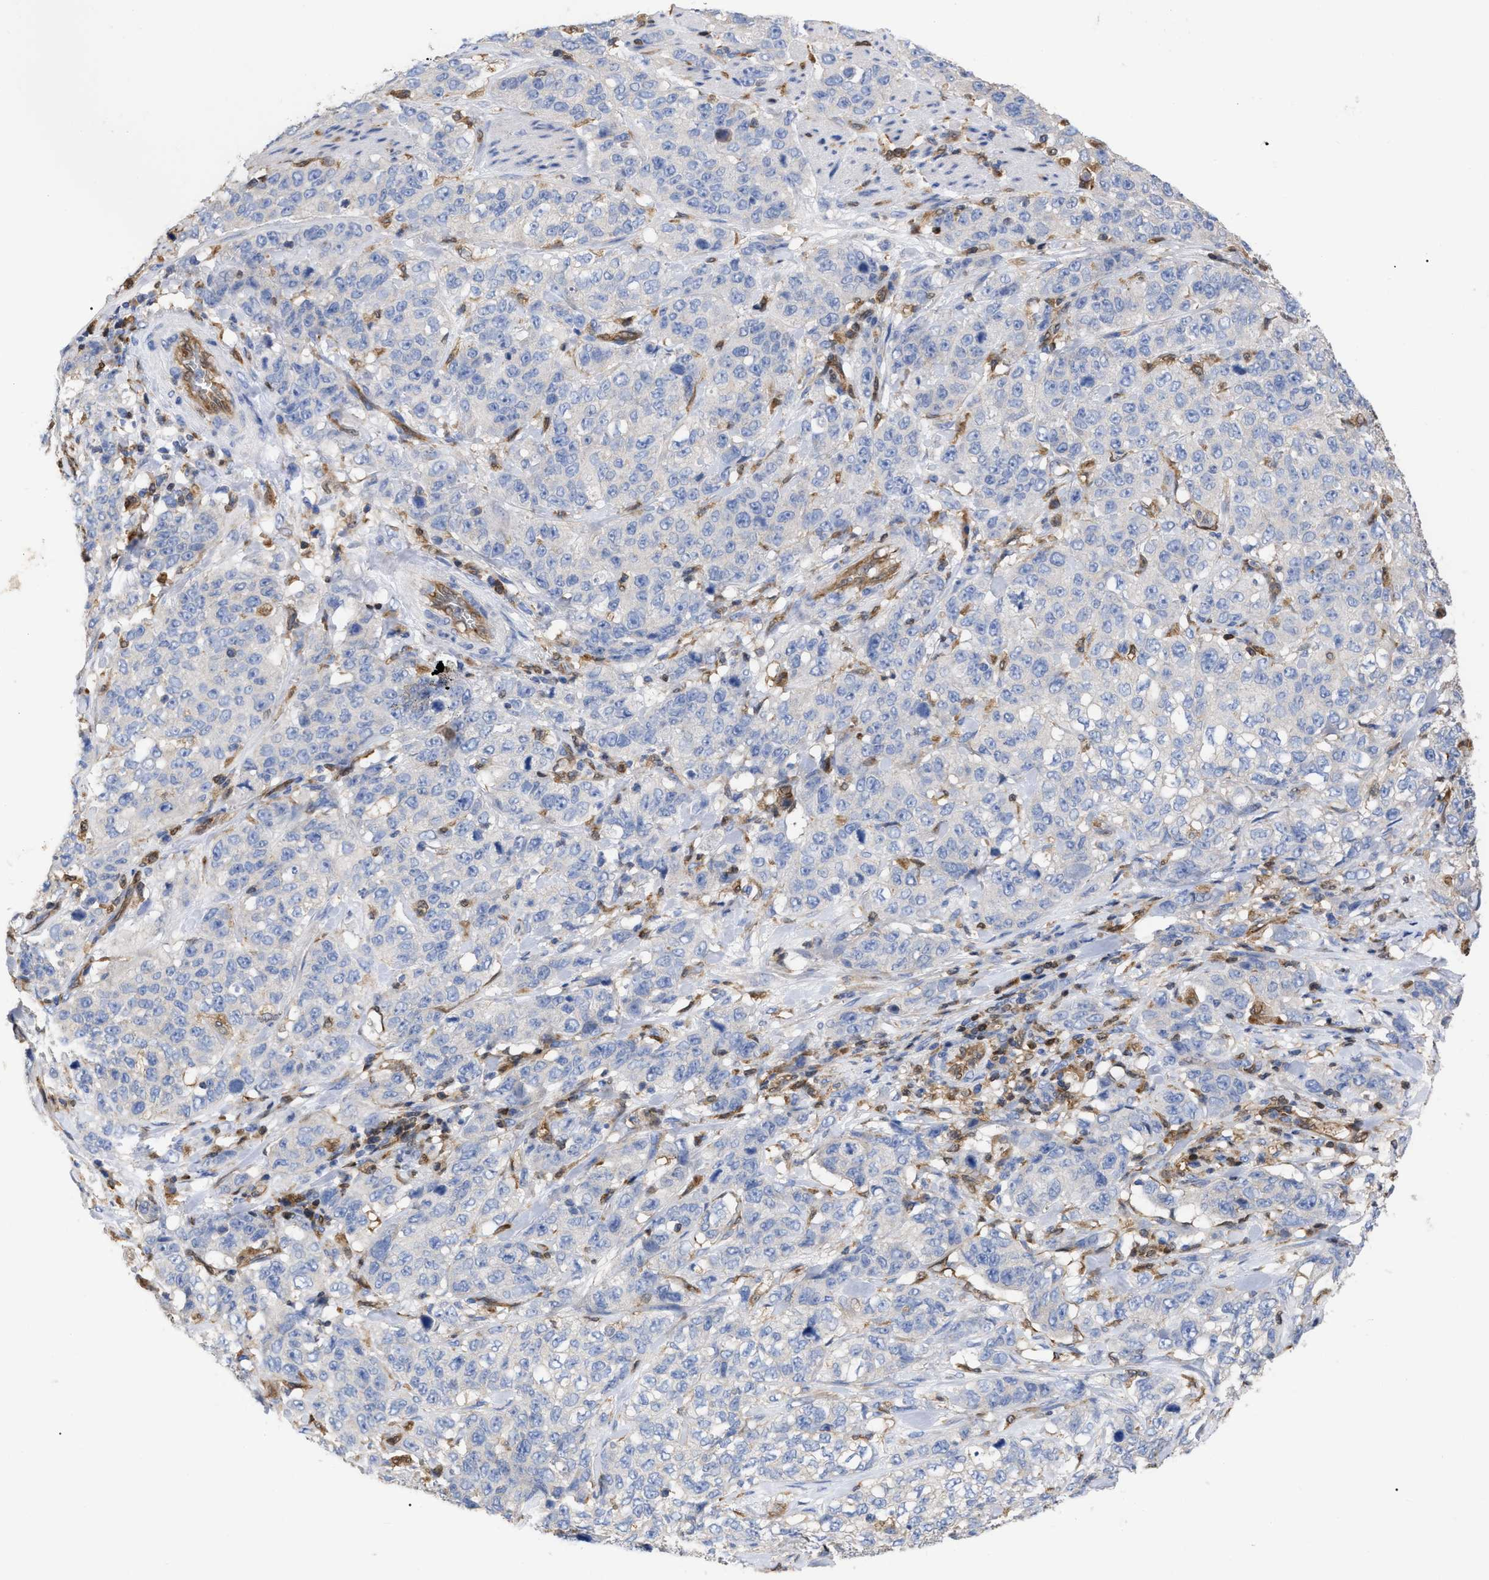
{"staining": {"intensity": "negative", "quantity": "none", "location": "none"}, "tissue": "stomach cancer", "cell_type": "Tumor cells", "image_type": "cancer", "snomed": [{"axis": "morphology", "description": "Adenocarcinoma, NOS"}, {"axis": "topography", "description": "Stomach"}], "caption": "Protein analysis of stomach cancer reveals no significant positivity in tumor cells.", "gene": "GIMAP4", "patient": {"sex": "male", "age": 48}}